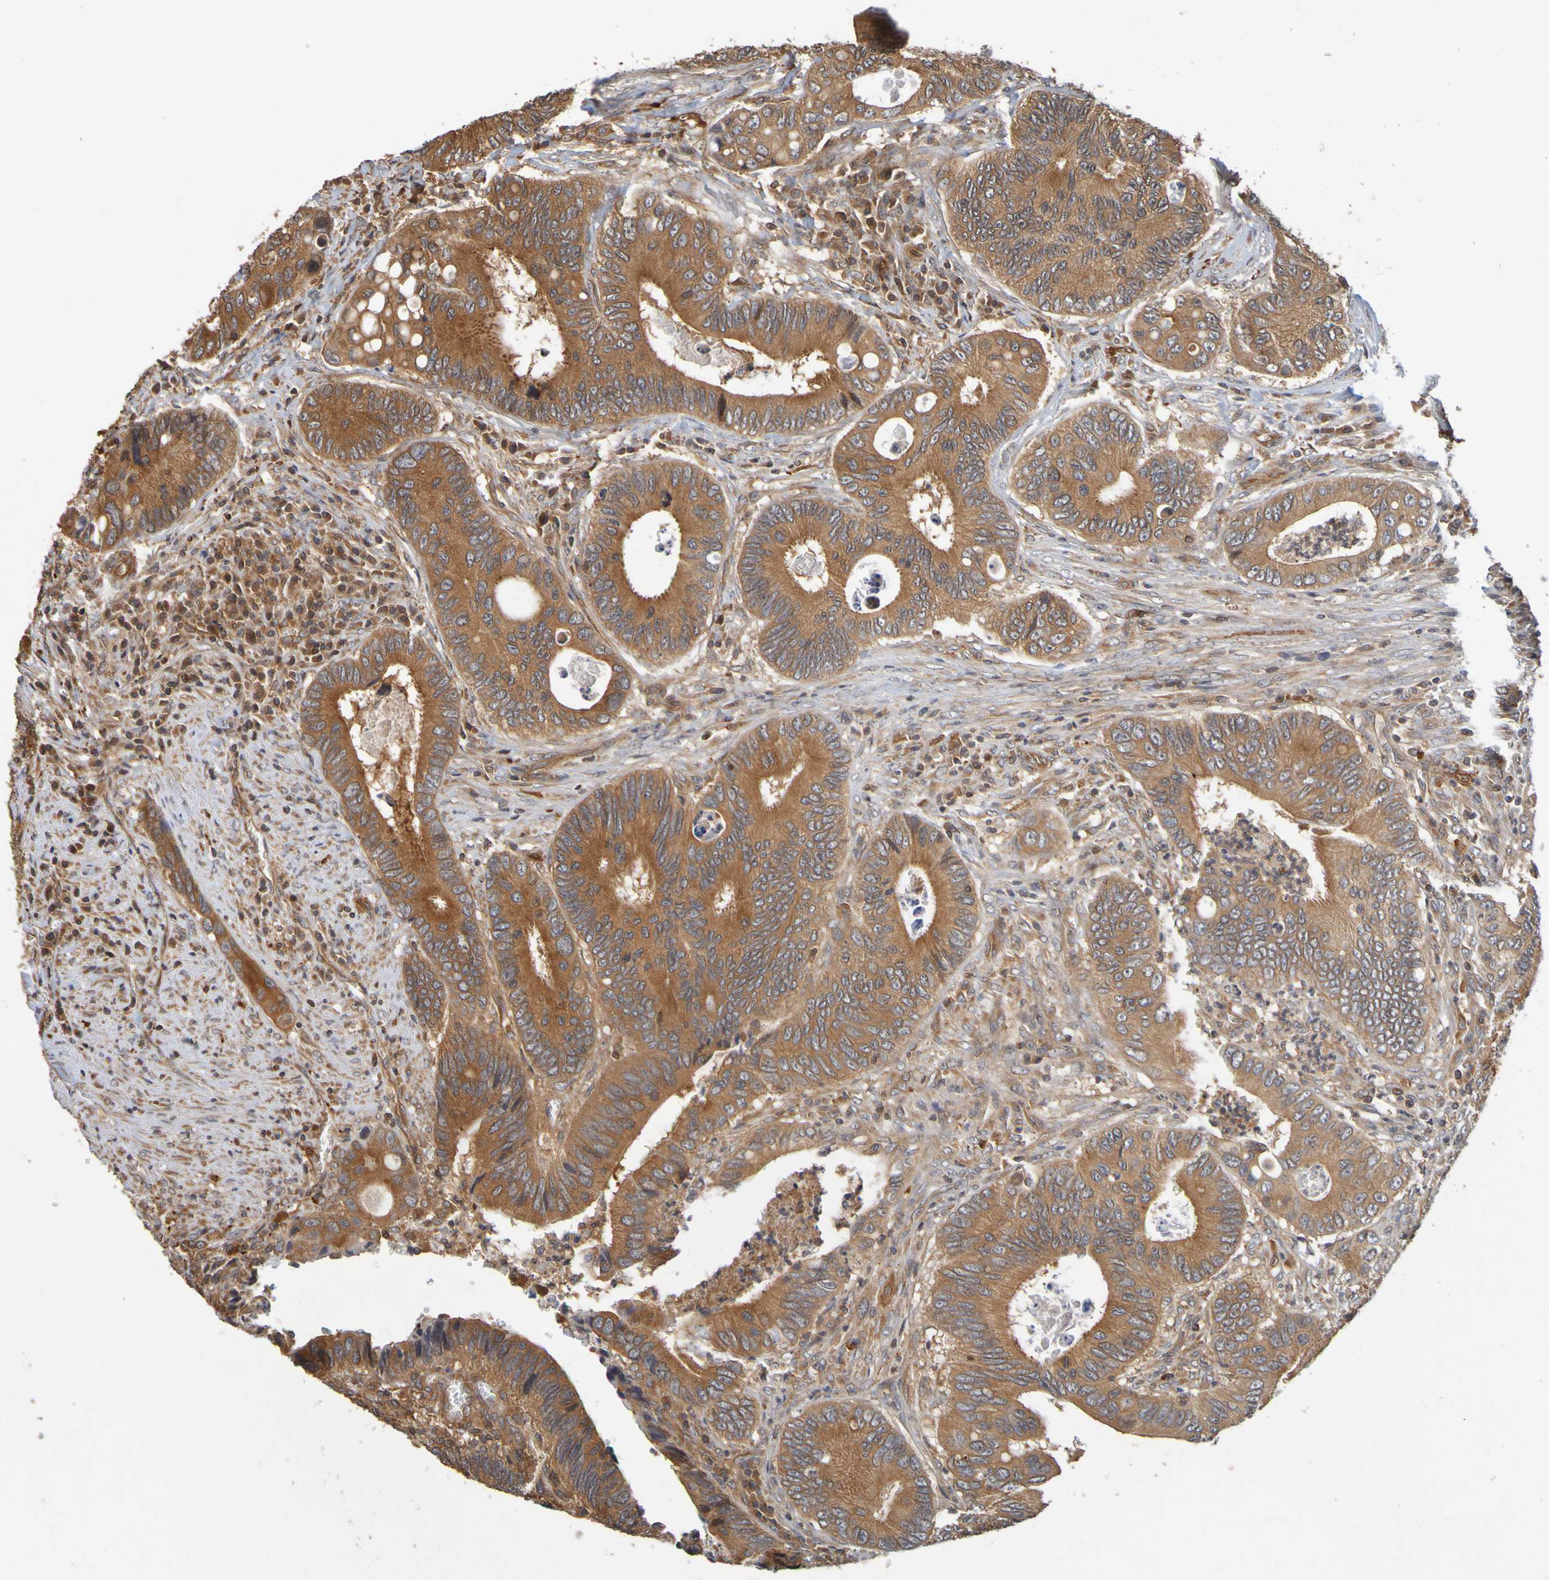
{"staining": {"intensity": "strong", "quantity": ">75%", "location": "cytoplasmic/membranous"}, "tissue": "colorectal cancer", "cell_type": "Tumor cells", "image_type": "cancer", "snomed": [{"axis": "morphology", "description": "Inflammation, NOS"}, {"axis": "morphology", "description": "Adenocarcinoma, NOS"}, {"axis": "topography", "description": "Colon"}], "caption": "This photomicrograph shows immunohistochemistry staining of colorectal cancer (adenocarcinoma), with high strong cytoplasmic/membranous staining in about >75% of tumor cells.", "gene": "OCRL", "patient": {"sex": "male", "age": 72}}